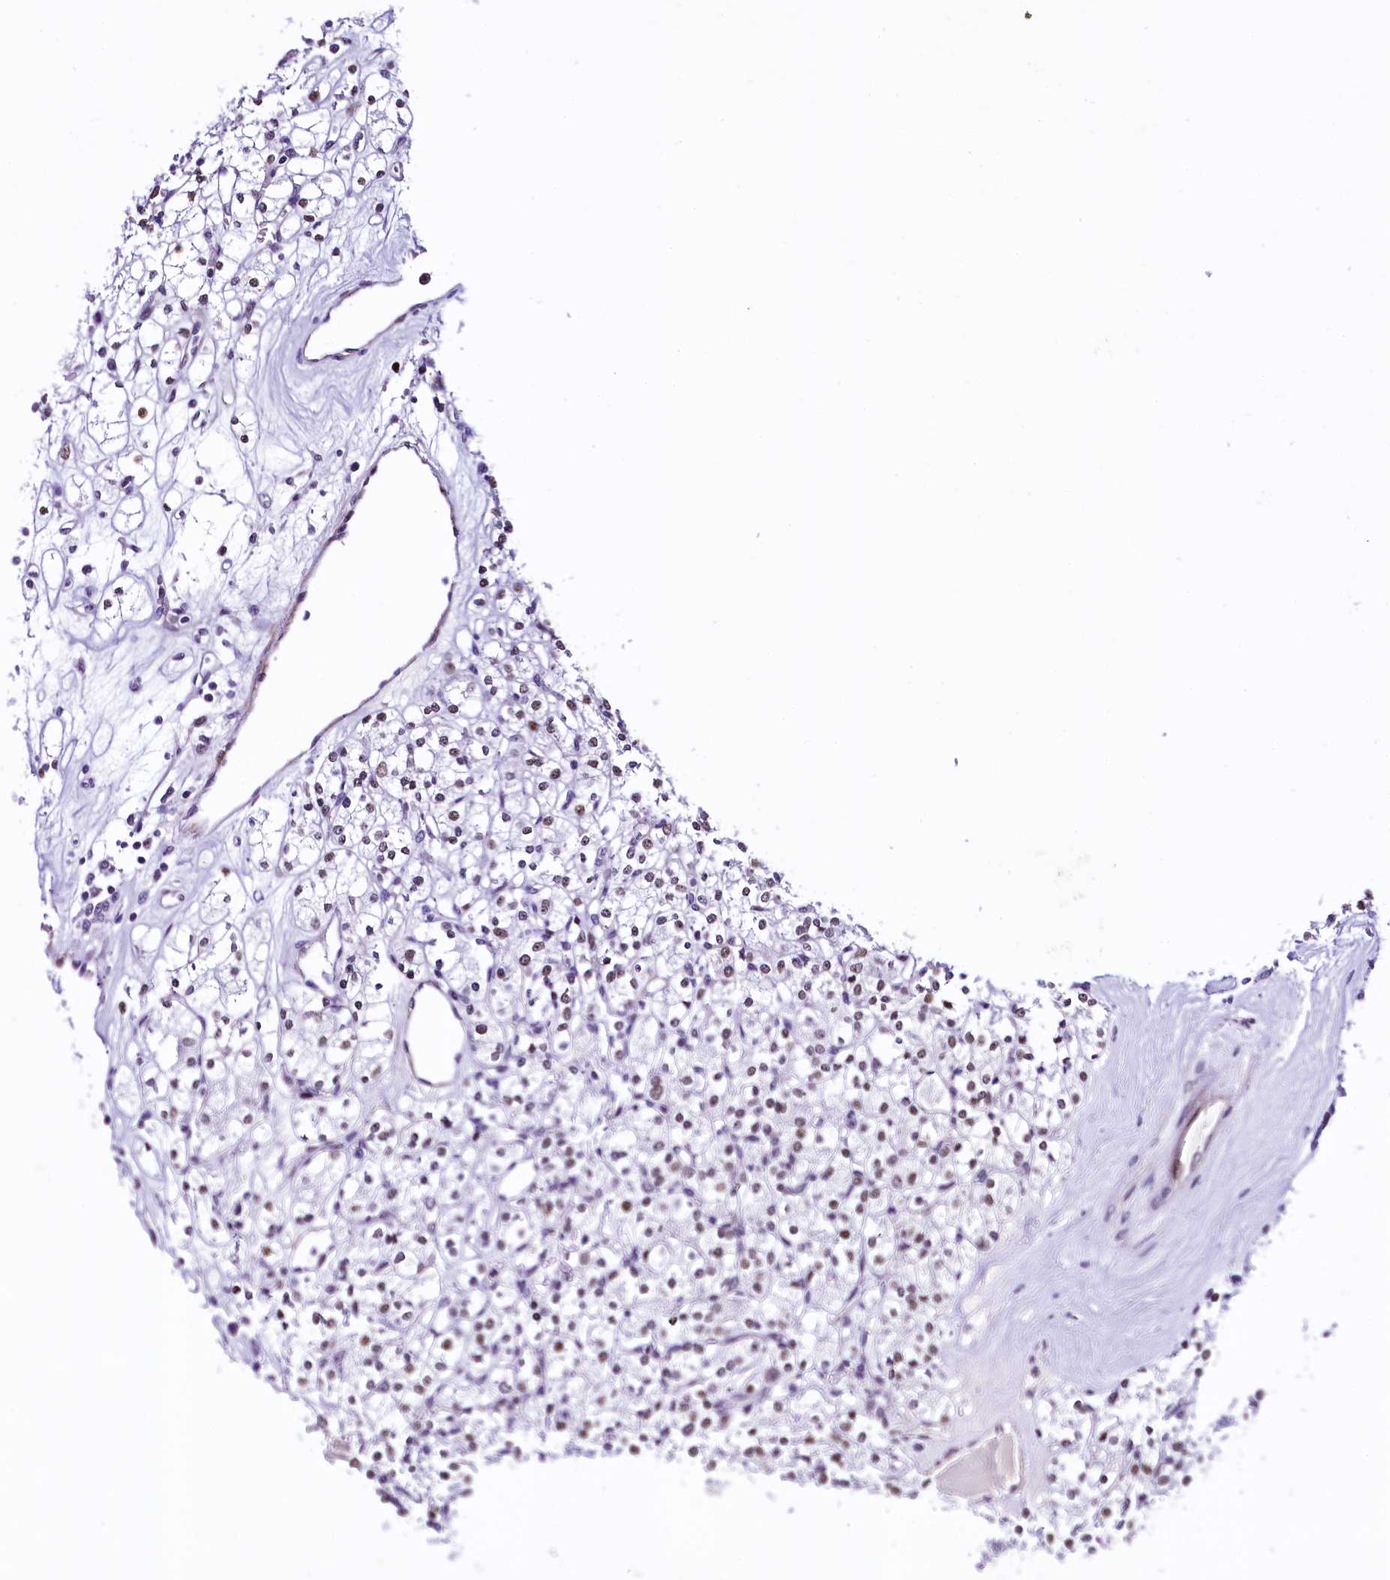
{"staining": {"intensity": "weak", "quantity": "<25%", "location": "nuclear"}, "tissue": "renal cancer", "cell_type": "Tumor cells", "image_type": "cancer", "snomed": [{"axis": "morphology", "description": "Adenocarcinoma, NOS"}, {"axis": "topography", "description": "Kidney"}], "caption": "The immunohistochemistry (IHC) histopathology image has no significant positivity in tumor cells of renal adenocarcinoma tissue. (DAB IHC with hematoxylin counter stain).", "gene": "SAMD10", "patient": {"sex": "male", "age": 77}}